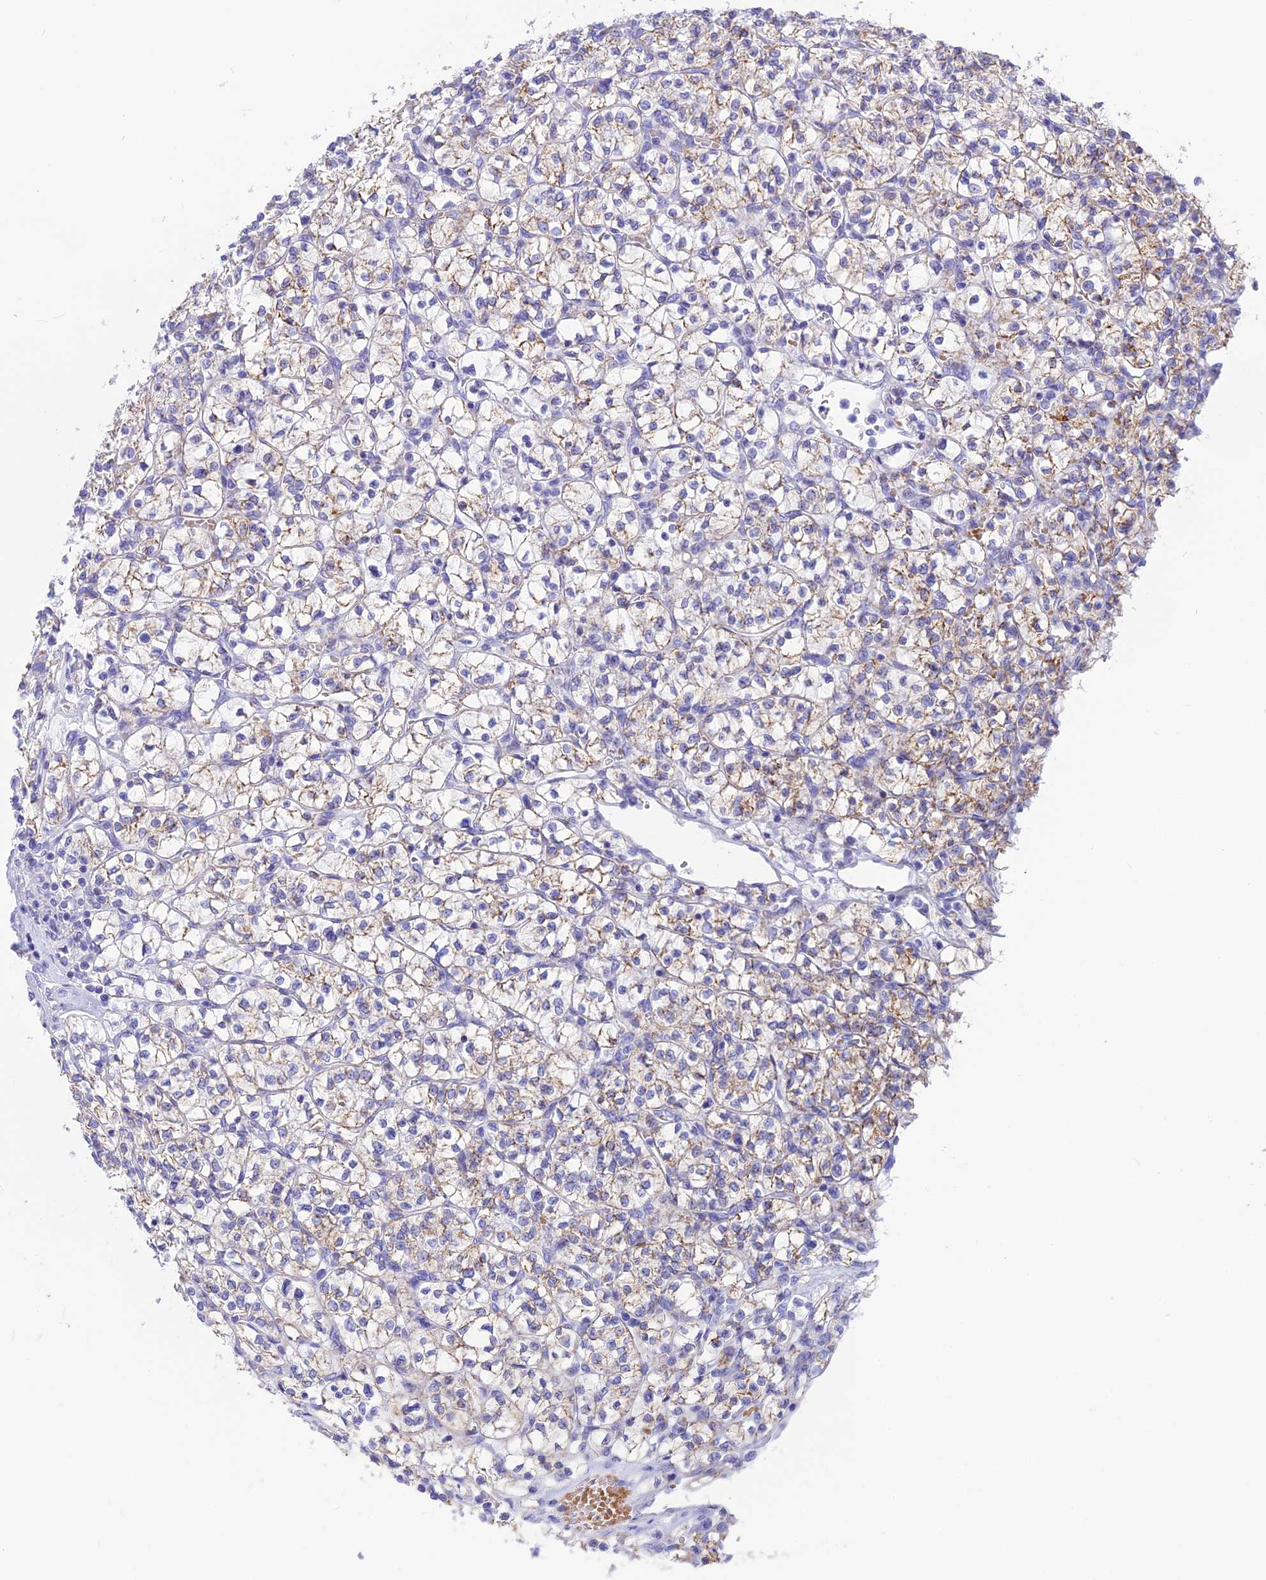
{"staining": {"intensity": "weak", "quantity": "<25%", "location": "cytoplasmic/membranous"}, "tissue": "renal cancer", "cell_type": "Tumor cells", "image_type": "cancer", "snomed": [{"axis": "morphology", "description": "Adenocarcinoma, NOS"}, {"axis": "topography", "description": "Kidney"}], "caption": "Photomicrograph shows no significant protein positivity in tumor cells of adenocarcinoma (renal).", "gene": "GLYATL1", "patient": {"sex": "female", "age": 64}}